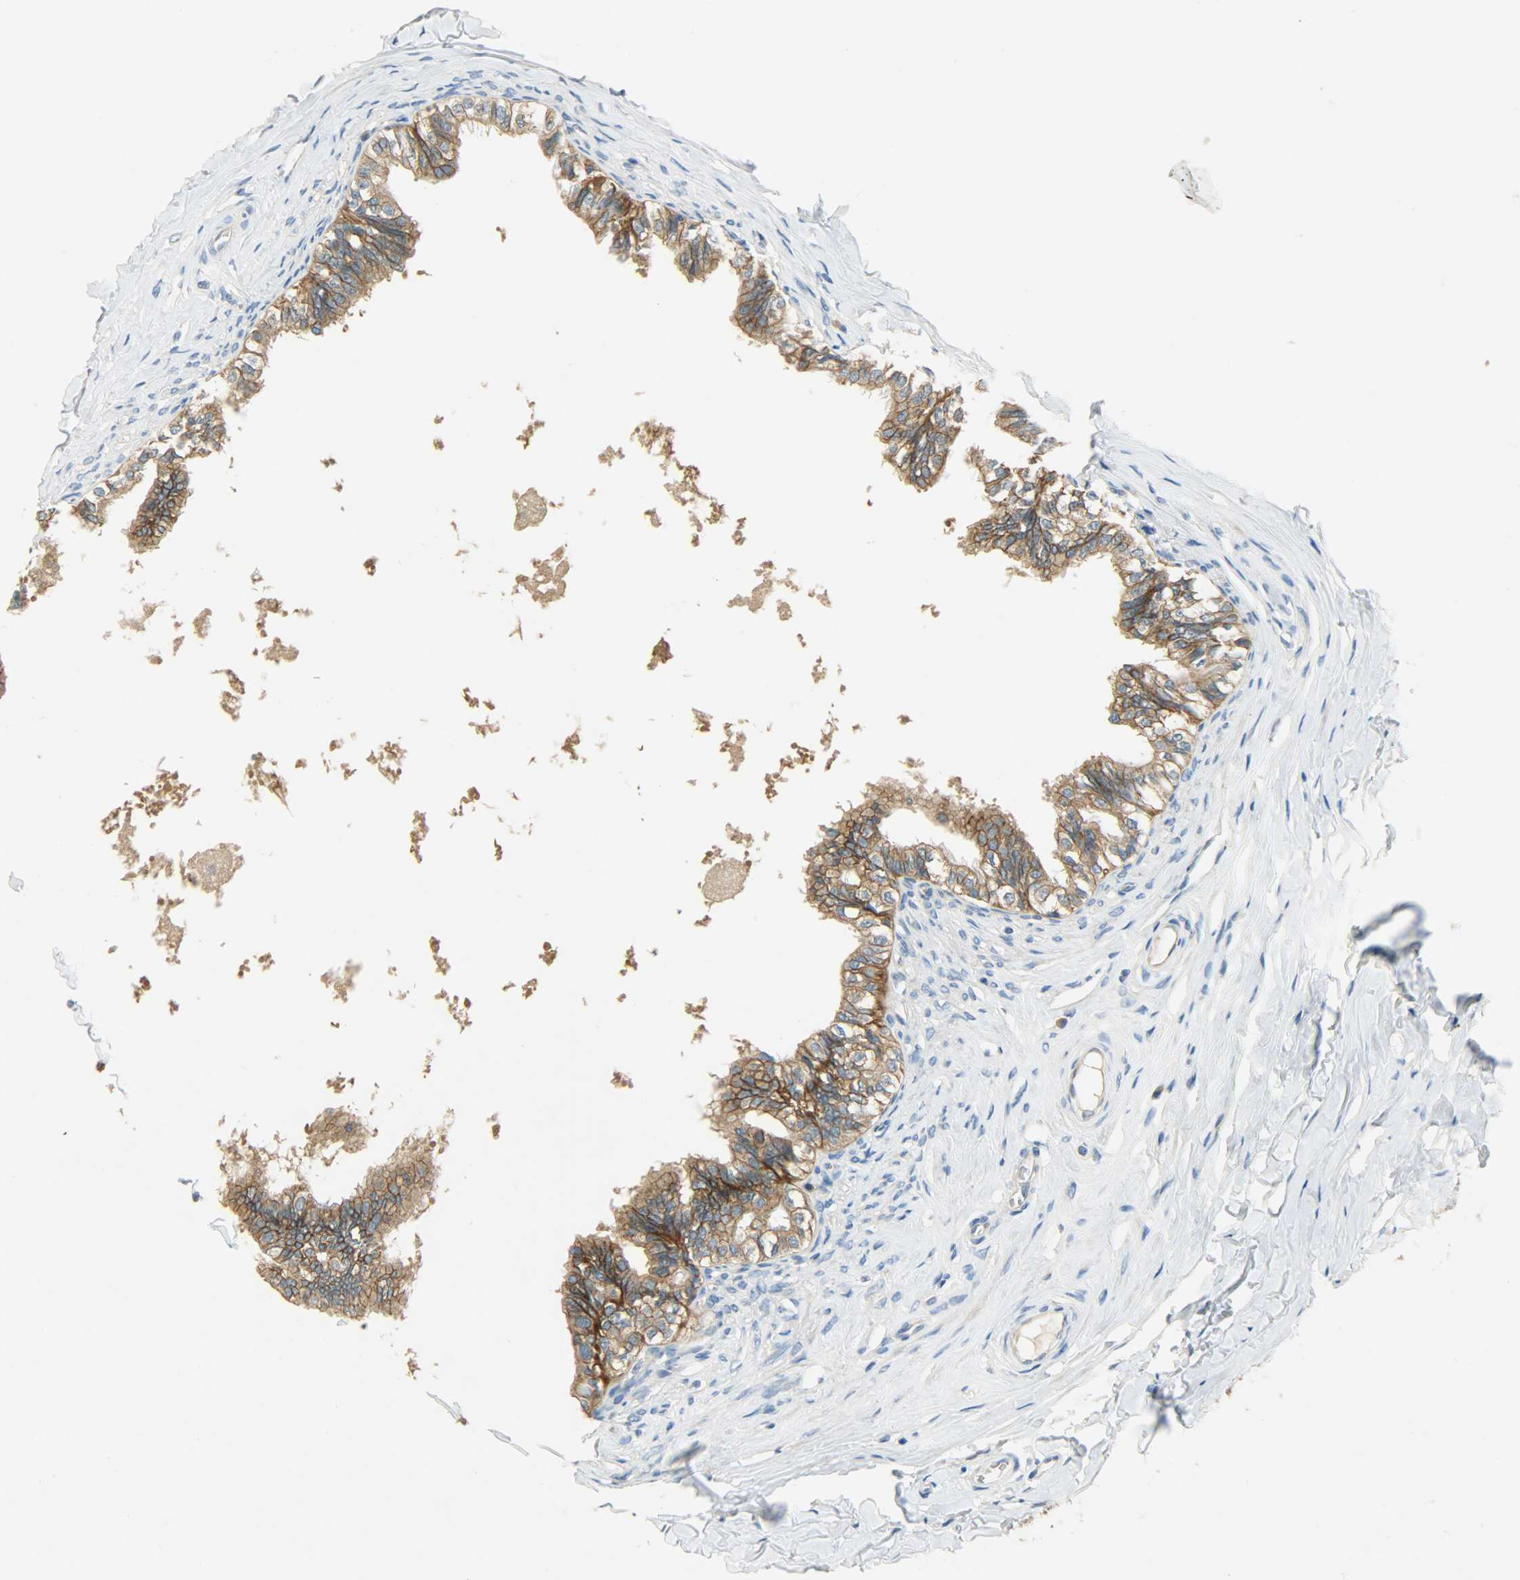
{"staining": {"intensity": "strong", "quantity": ">75%", "location": "cytoplasmic/membranous"}, "tissue": "epididymis", "cell_type": "Glandular cells", "image_type": "normal", "snomed": [{"axis": "morphology", "description": "Normal tissue, NOS"}, {"axis": "topography", "description": "Soft tissue"}, {"axis": "topography", "description": "Epididymis"}], "caption": "Strong cytoplasmic/membranous protein positivity is appreciated in about >75% of glandular cells in epididymis. Nuclei are stained in blue.", "gene": "DSG2", "patient": {"sex": "male", "age": 26}}